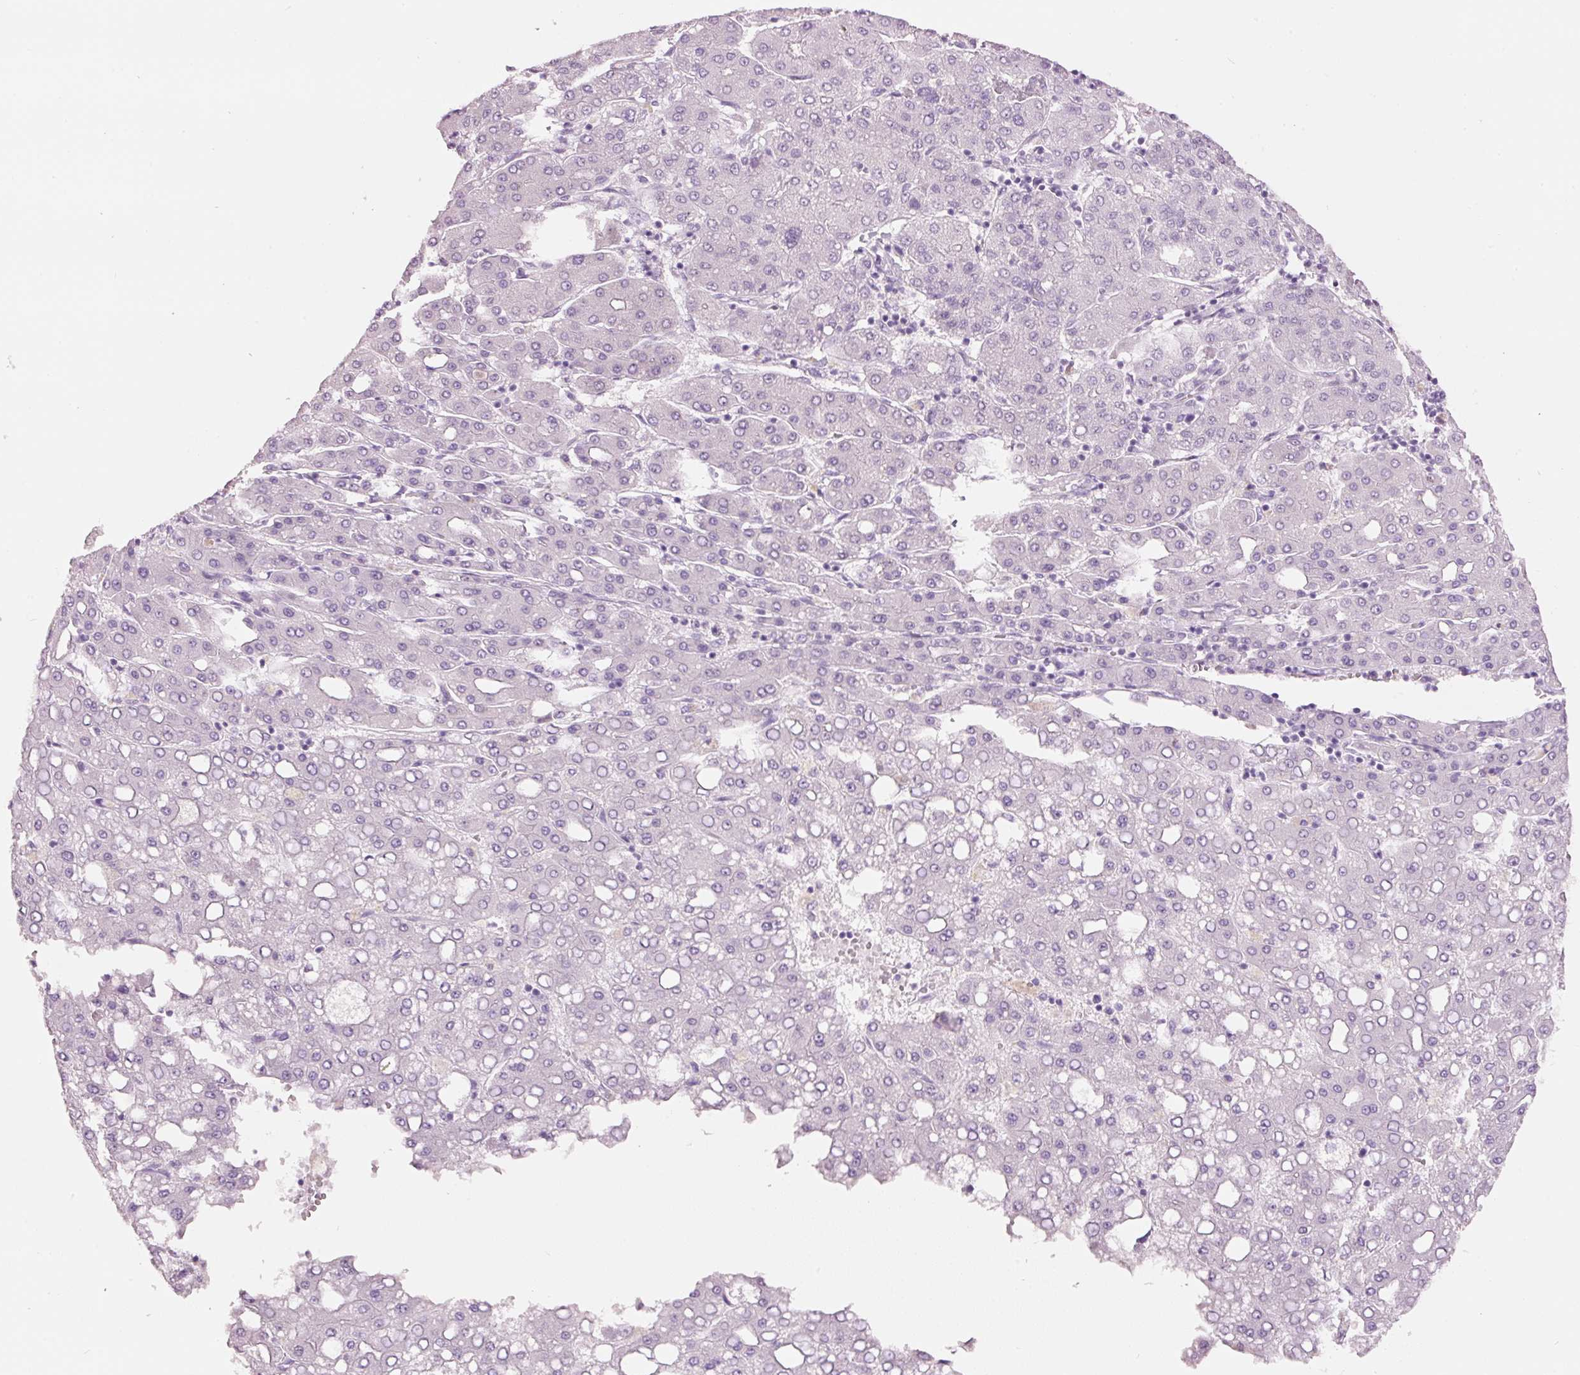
{"staining": {"intensity": "negative", "quantity": "none", "location": "none"}, "tissue": "liver cancer", "cell_type": "Tumor cells", "image_type": "cancer", "snomed": [{"axis": "morphology", "description": "Carcinoma, Hepatocellular, NOS"}, {"axis": "topography", "description": "Liver"}], "caption": "Tumor cells show no significant expression in liver cancer. (DAB IHC with hematoxylin counter stain).", "gene": "GCG", "patient": {"sex": "male", "age": 65}}